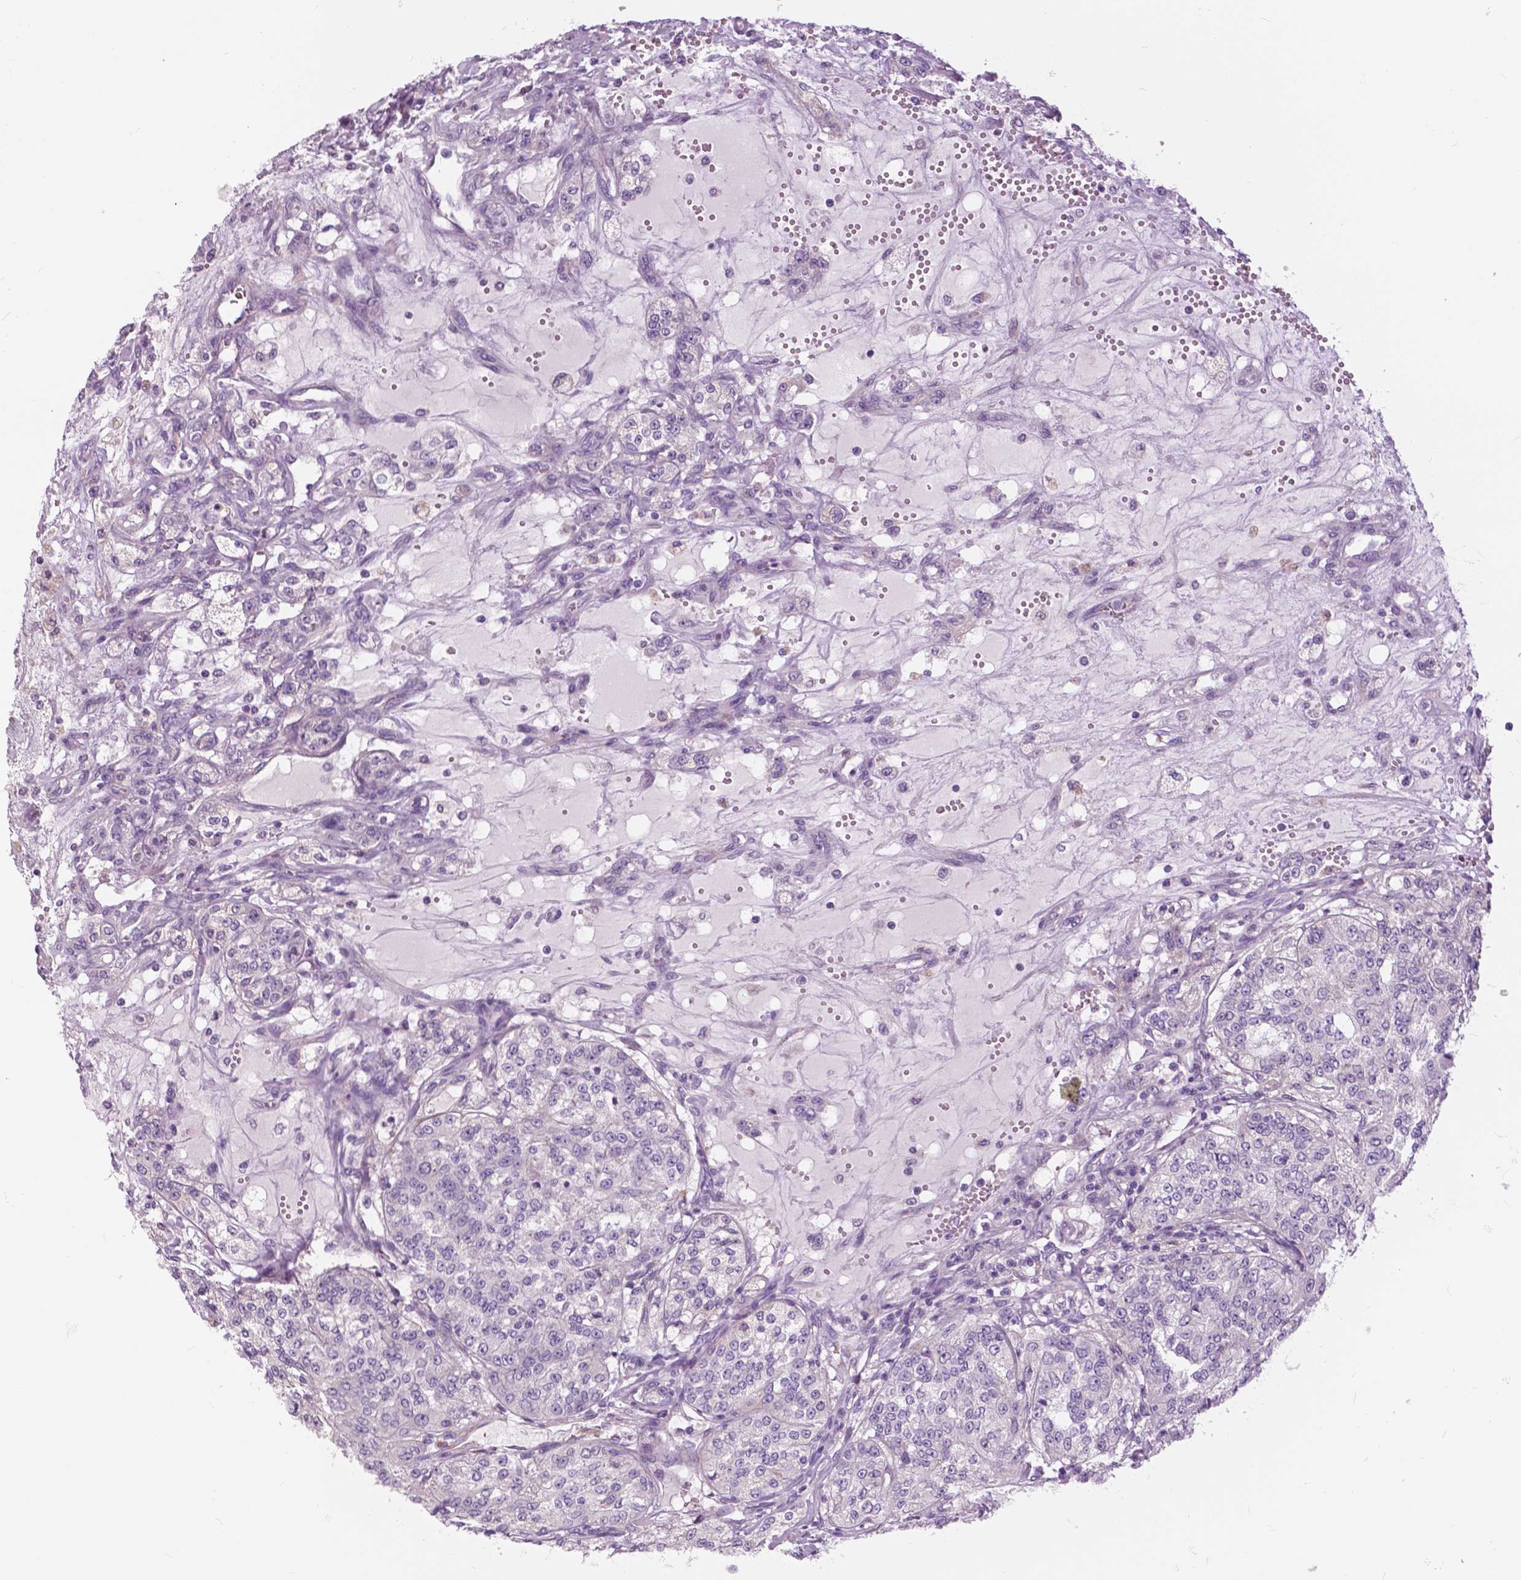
{"staining": {"intensity": "negative", "quantity": "none", "location": "none"}, "tissue": "renal cancer", "cell_type": "Tumor cells", "image_type": "cancer", "snomed": [{"axis": "morphology", "description": "Adenocarcinoma, NOS"}, {"axis": "topography", "description": "Kidney"}], "caption": "Immunohistochemical staining of human adenocarcinoma (renal) reveals no significant positivity in tumor cells. The staining is performed using DAB brown chromogen with nuclei counter-stained in using hematoxylin.", "gene": "SERPINI1", "patient": {"sex": "female", "age": 63}}